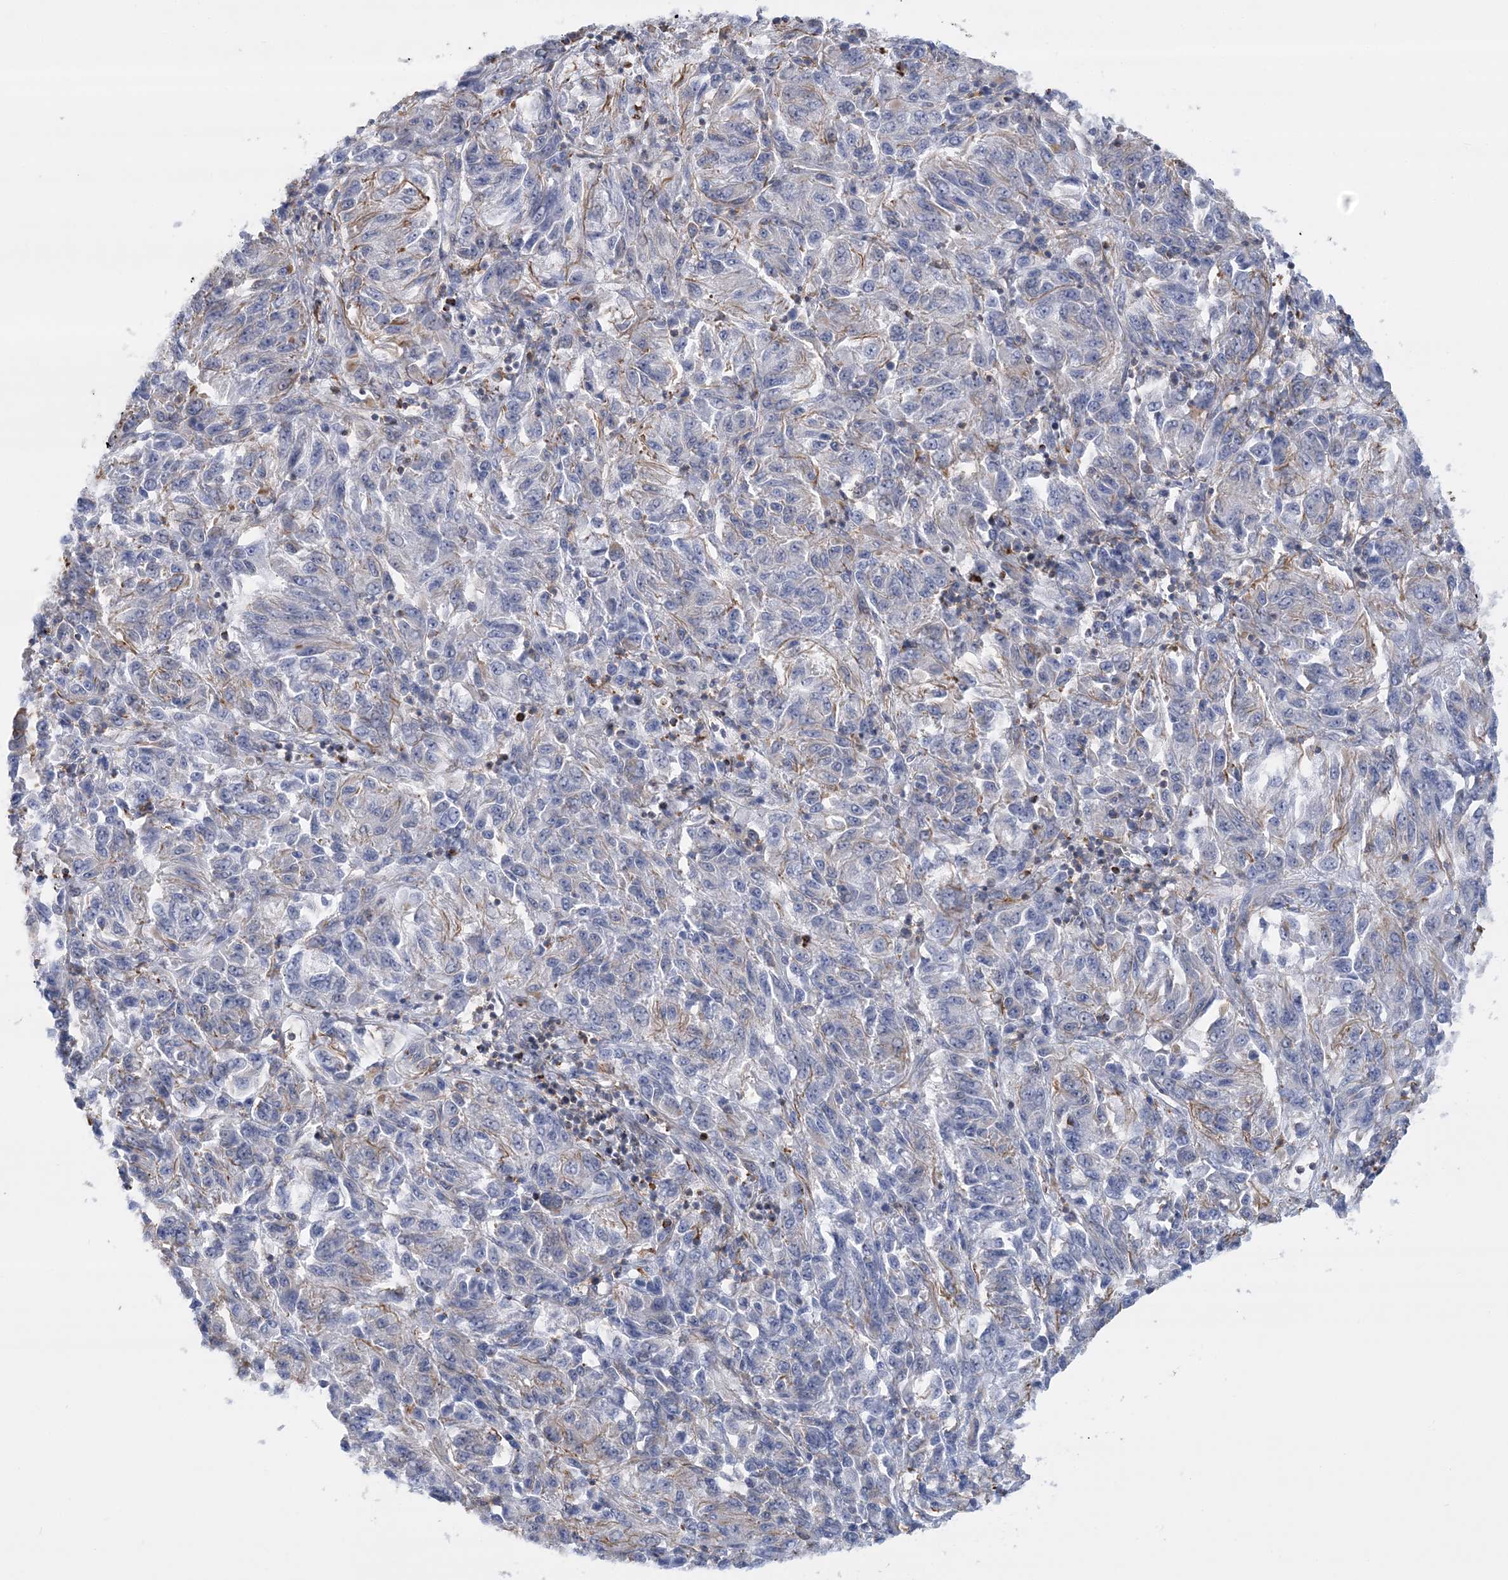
{"staining": {"intensity": "negative", "quantity": "none", "location": "none"}, "tissue": "melanoma", "cell_type": "Tumor cells", "image_type": "cancer", "snomed": [{"axis": "morphology", "description": "Malignant melanoma, Metastatic site"}, {"axis": "topography", "description": "Lung"}], "caption": "Immunohistochemistry of human malignant melanoma (metastatic site) displays no positivity in tumor cells.", "gene": "C11orf21", "patient": {"sex": "male", "age": 64}}